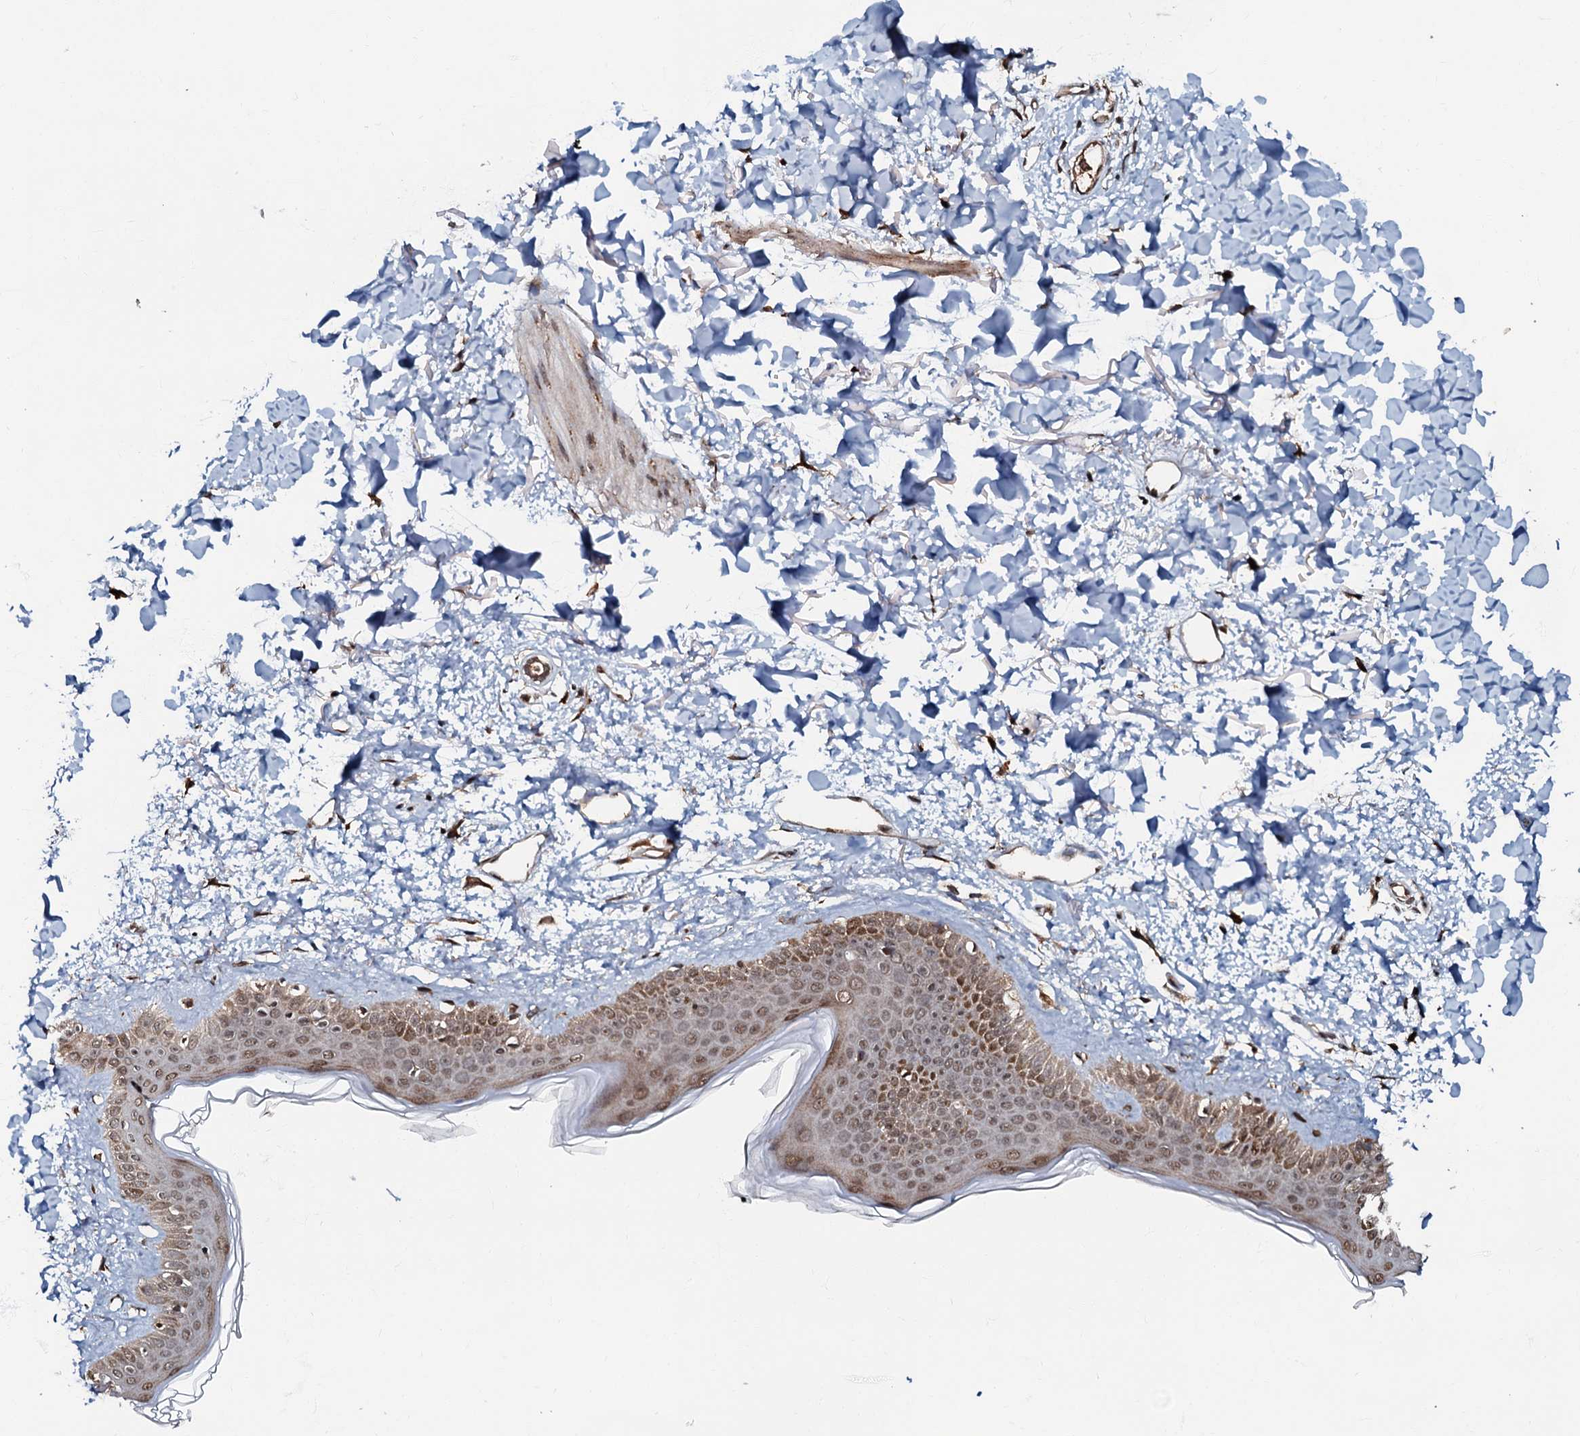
{"staining": {"intensity": "moderate", "quantity": "25%-75%", "location": "cytoplasmic/membranous"}, "tissue": "skin", "cell_type": "Fibroblasts", "image_type": "normal", "snomed": [{"axis": "morphology", "description": "Normal tissue, NOS"}, {"axis": "topography", "description": "Skin"}], "caption": "Skin stained with DAB (3,3'-diaminobenzidine) IHC reveals medium levels of moderate cytoplasmic/membranous staining in about 25%-75% of fibroblasts.", "gene": "C18orf32", "patient": {"sex": "female", "age": 58}}